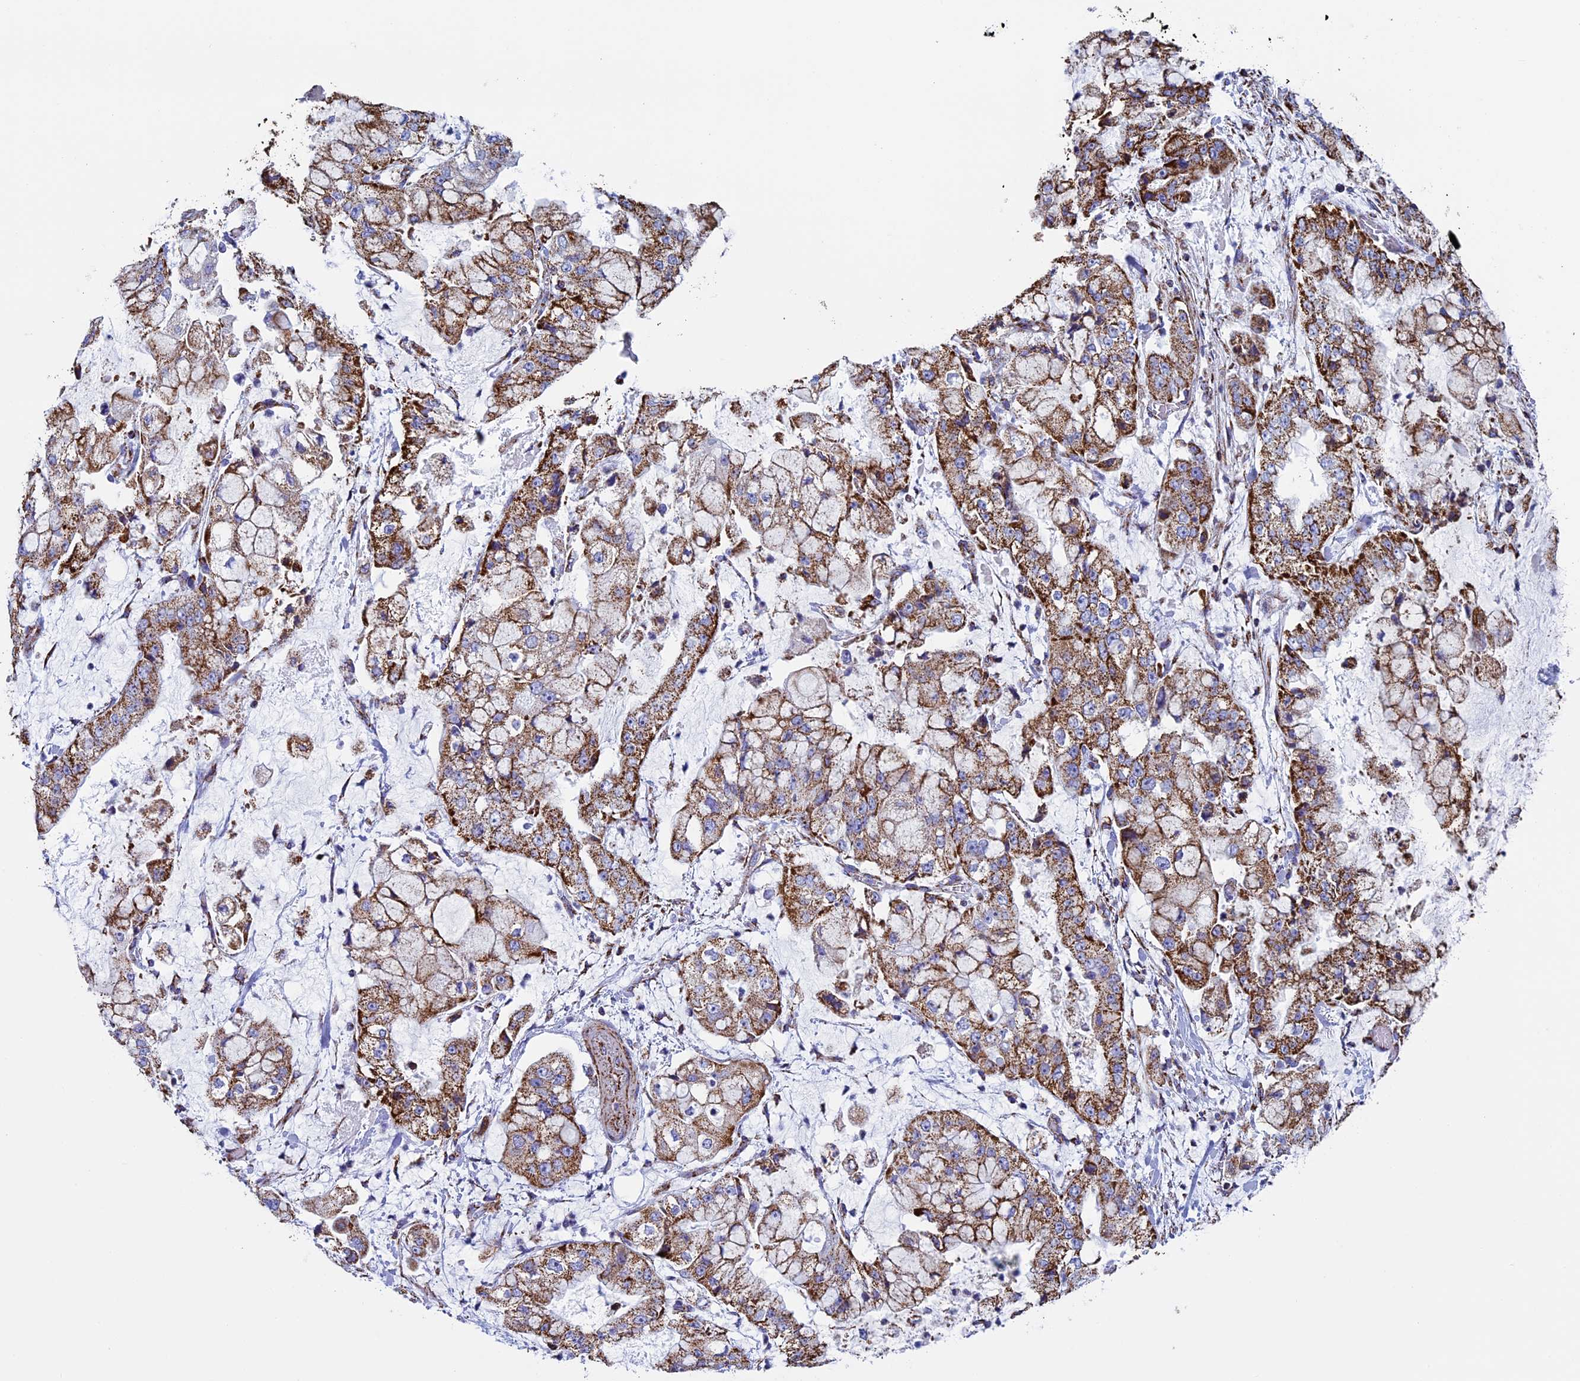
{"staining": {"intensity": "moderate", "quantity": ">75%", "location": "cytoplasmic/membranous"}, "tissue": "stomach cancer", "cell_type": "Tumor cells", "image_type": "cancer", "snomed": [{"axis": "morphology", "description": "Adenocarcinoma, NOS"}, {"axis": "topography", "description": "Stomach"}], "caption": "Tumor cells exhibit medium levels of moderate cytoplasmic/membranous staining in approximately >75% of cells in human stomach cancer.", "gene": "UQCRFS1", "patient": {"sex": "male", "age": 76}}